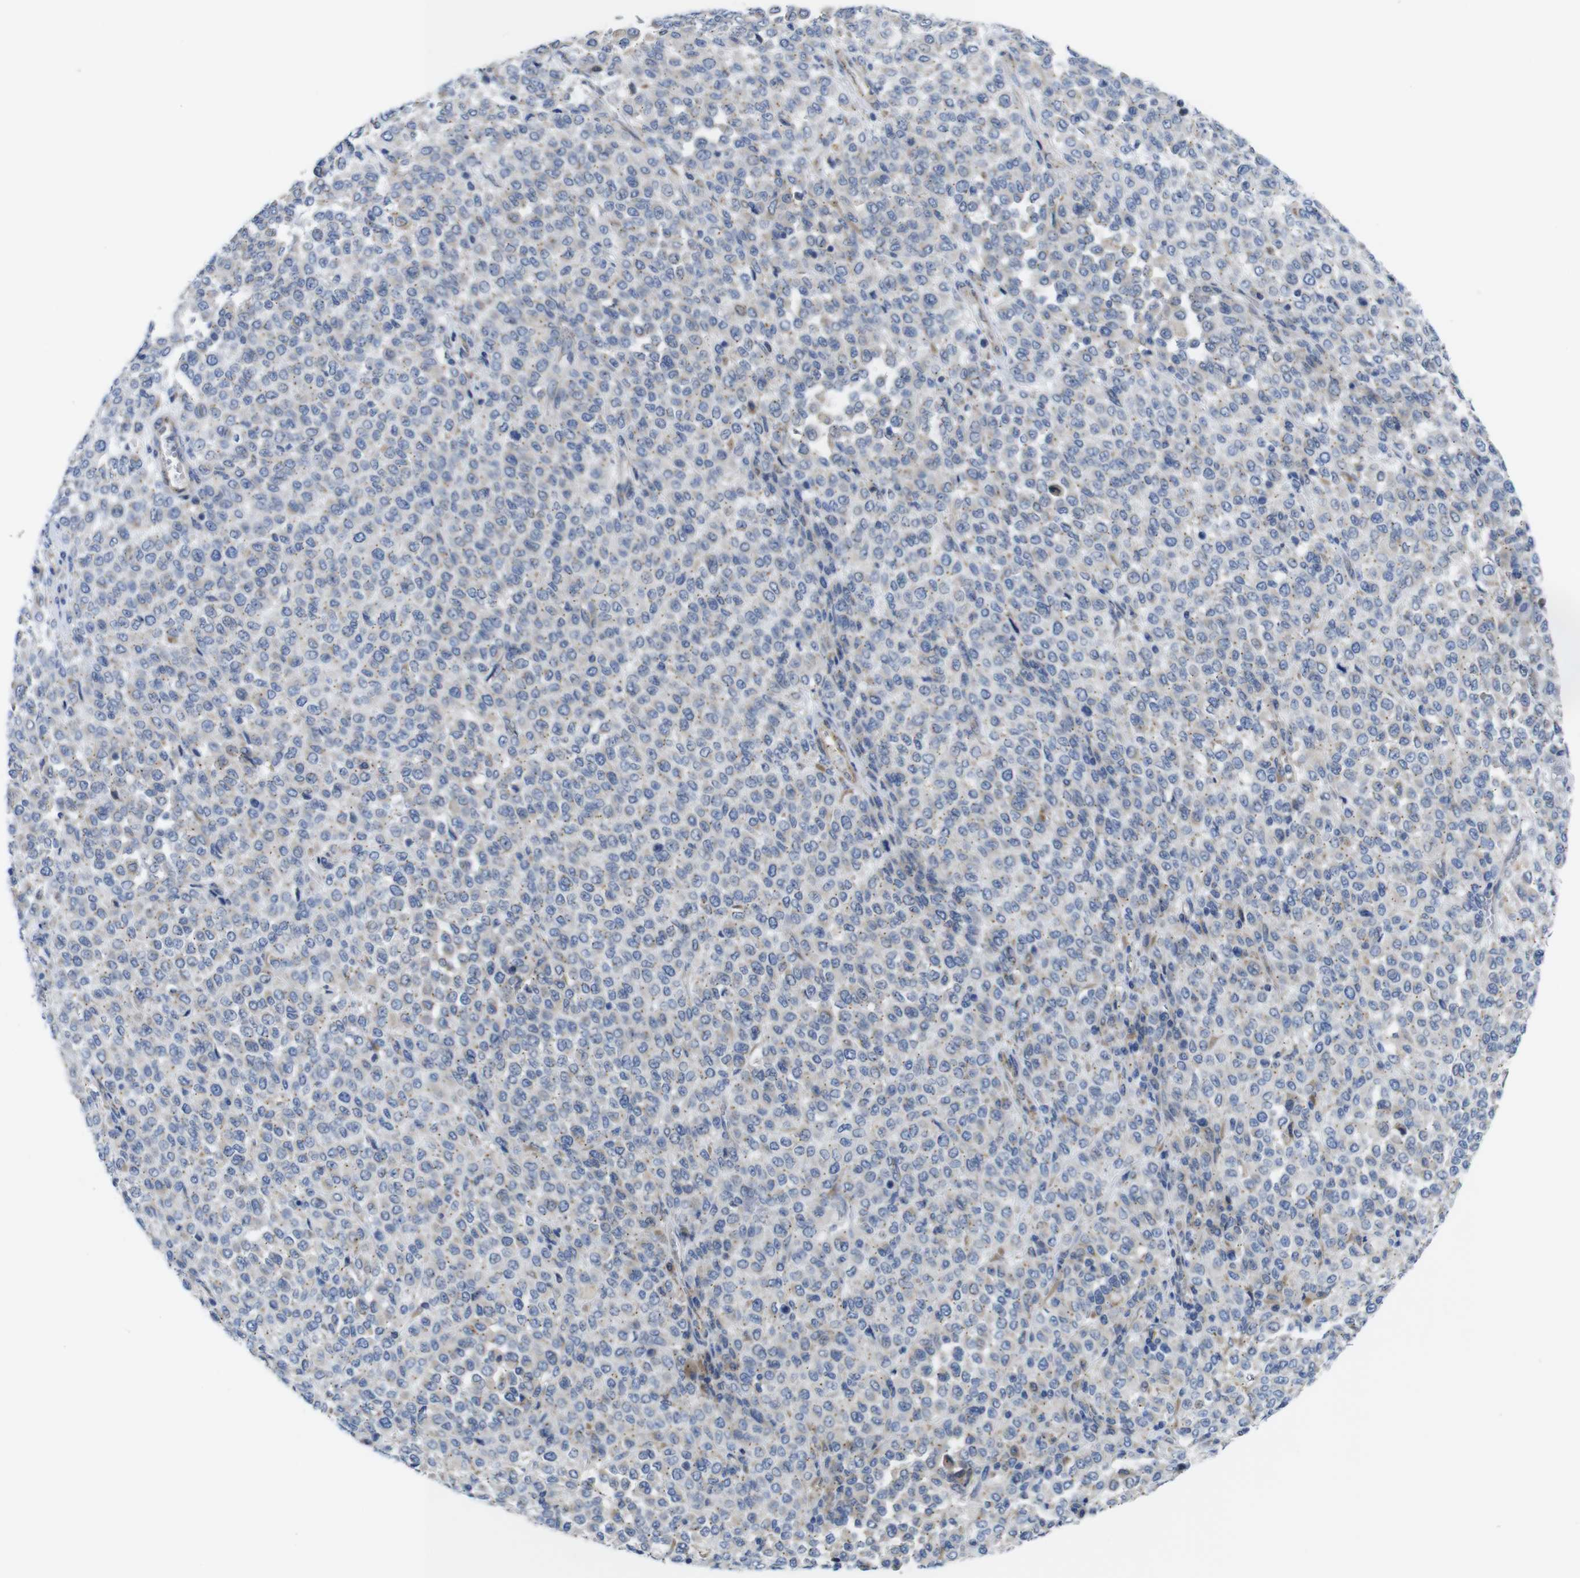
{"staining": {"intensity": "weak", "quantity": "25%-75%", "location": "cytoplasmic/membranous"}, "tissue": "melanoma", "cell_type": "Tumor cells", "image_type": "cancer", "snomed": [{"axis": "morphology", "description": "Malignant melanoma, Metastatic site"}, {"axis": "topography", "description": "Pancreas"}], "caption": "IHC staining of malignant melanoma (metastatic site), which displays low levels of weak cytoplasmic/membranous staining in approximately 25%-75% of tumor cells indicating weak cytoplasmic/membranous protein positivity. The staining was performed using DAB (3,3'-diaminobenzidine) (brown) for protein detection and nuclei were counterstained in hematoxylin (blue).", "gene": "DDRGK1", "patient": {"sex": "female", "age": 30}}